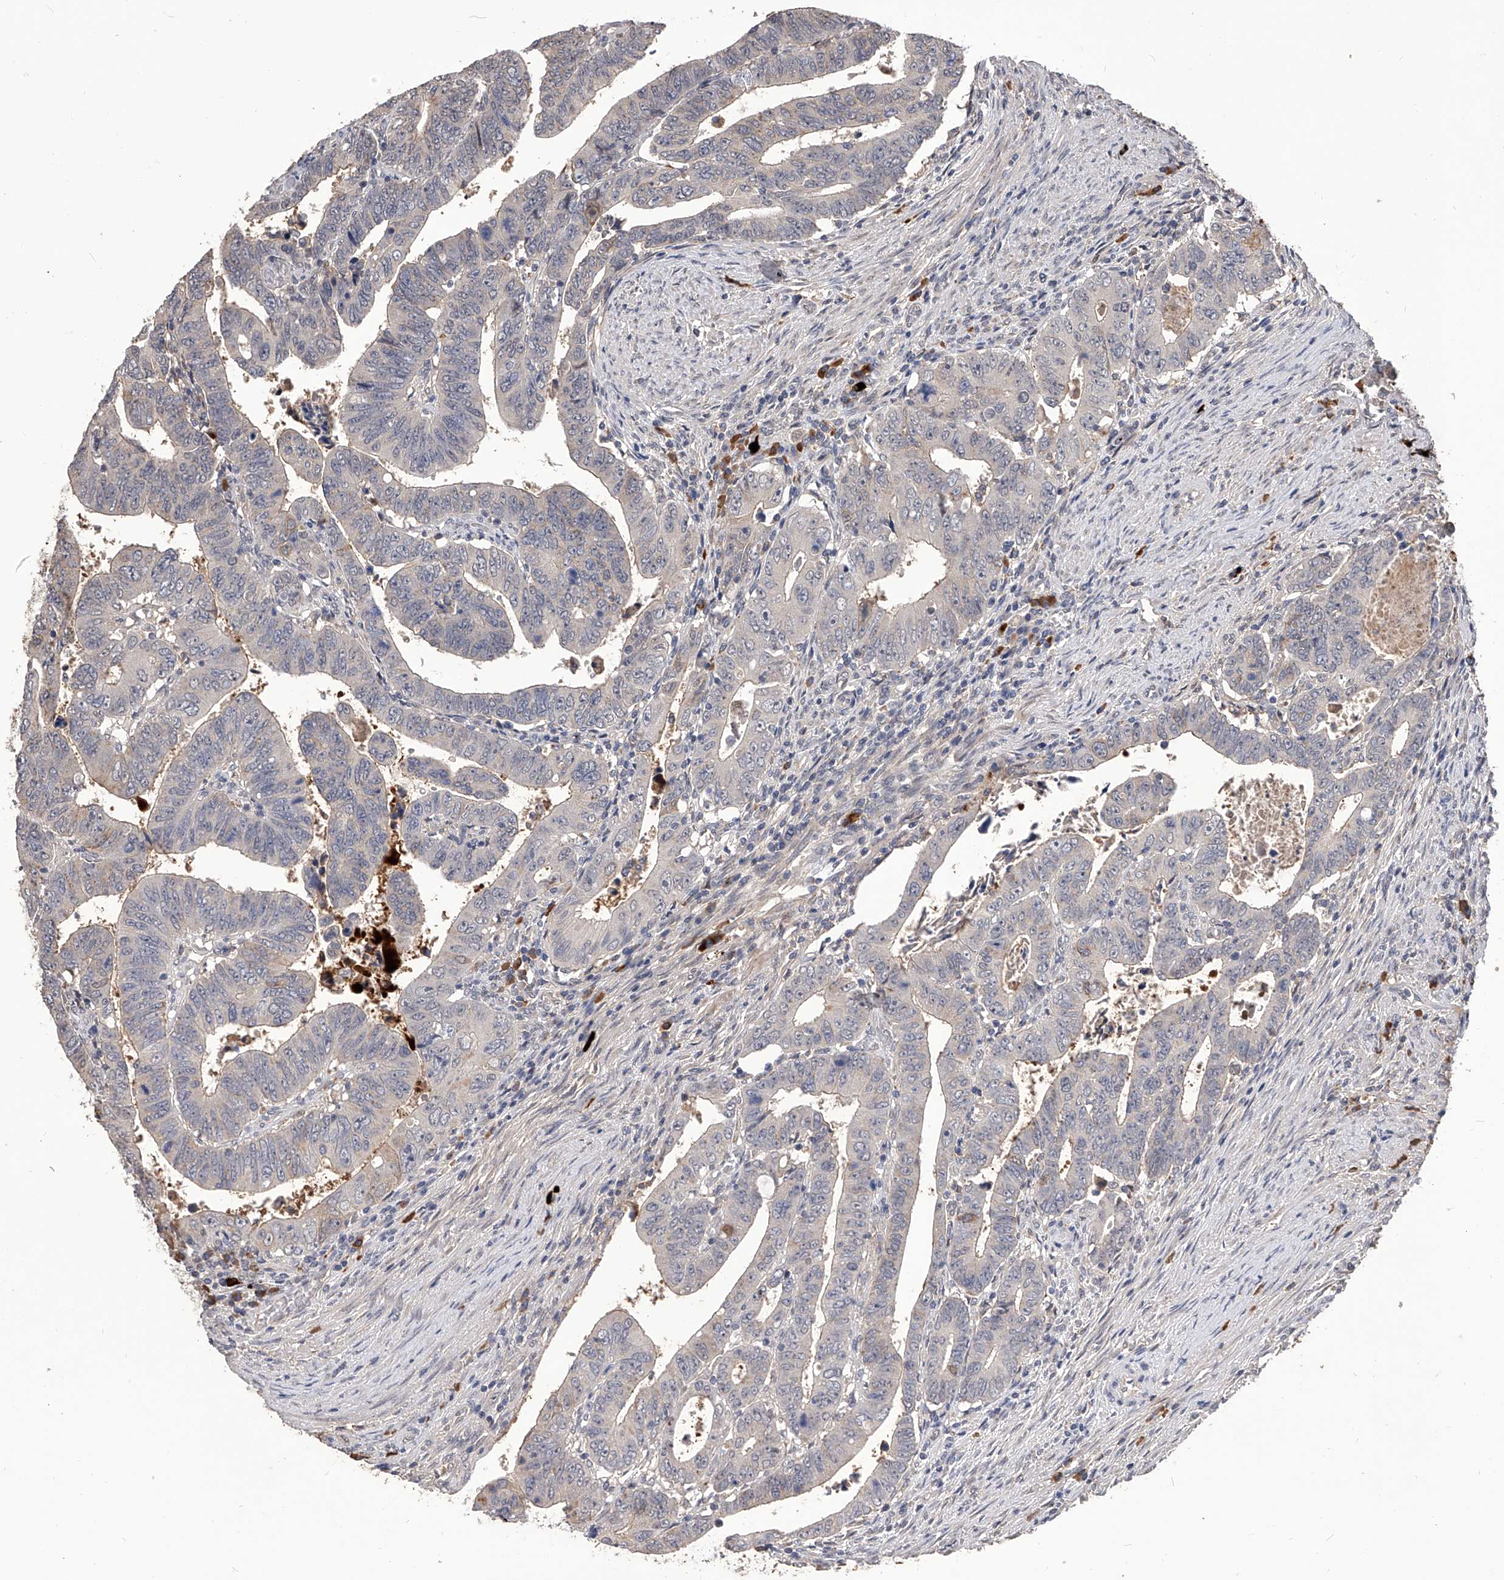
{"staining": {"intensity": "negative", "quantity": "none", "location": "none"}, "tissue": "colorectal cancer", "cell_type": "Tumor cells", "image_type": "cancer", "snomed": [{"axis": "morphology", "description": "Normal tissue, NOS"}, {"axis": "morphology", "description": "Adenocarcinoma, NOS"}, {"axis": "topography", "description": "Rectum"}], "caption": "Tumor cells show no significant staining in colorectal cancer.", "gene": "CFAP410", "patient": {"sex": "female", "age": 65}}